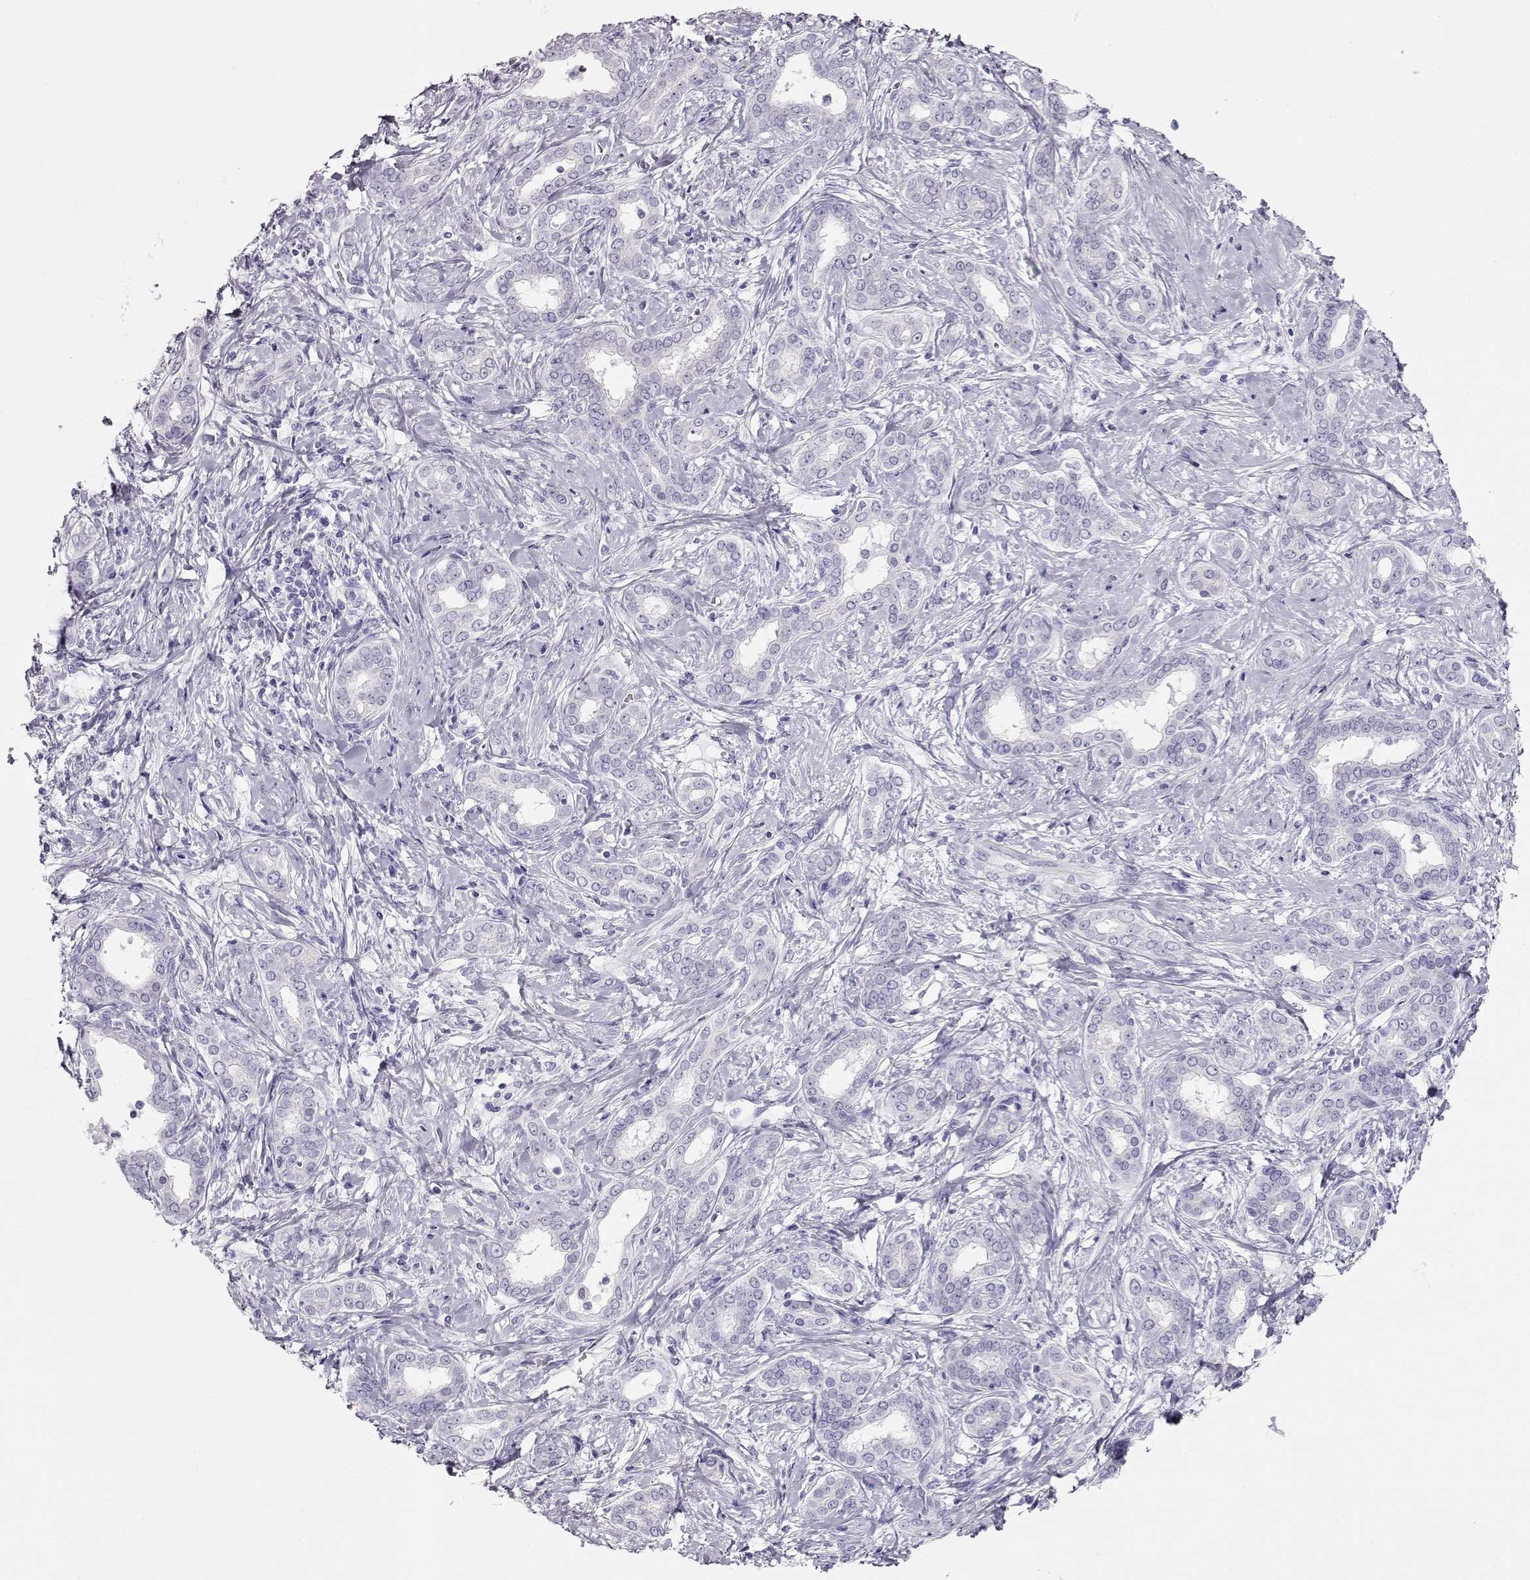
{"staining": {"intensity": "negative", "quantity": "none", "location": "none"}, "tissue": "liver cancer", "cell_type": "Tumor cells", "image_type": "cancer", "snomed": [{"axis": "morphology", "description": "Cholangiocarcinoma"}, {"axis": "topography", "description": "Liver"}], "caption": "Cholangiocarcinoma (liver) was stained to show a protein in brown. There is no significant staining in tumor cells. (Brightfield microscopy of DAB (3,3'-diaminobenzidine) IHC at high magnification).", "gene": "ACTN2", "patient": {"sex": "female", "age": 47}}